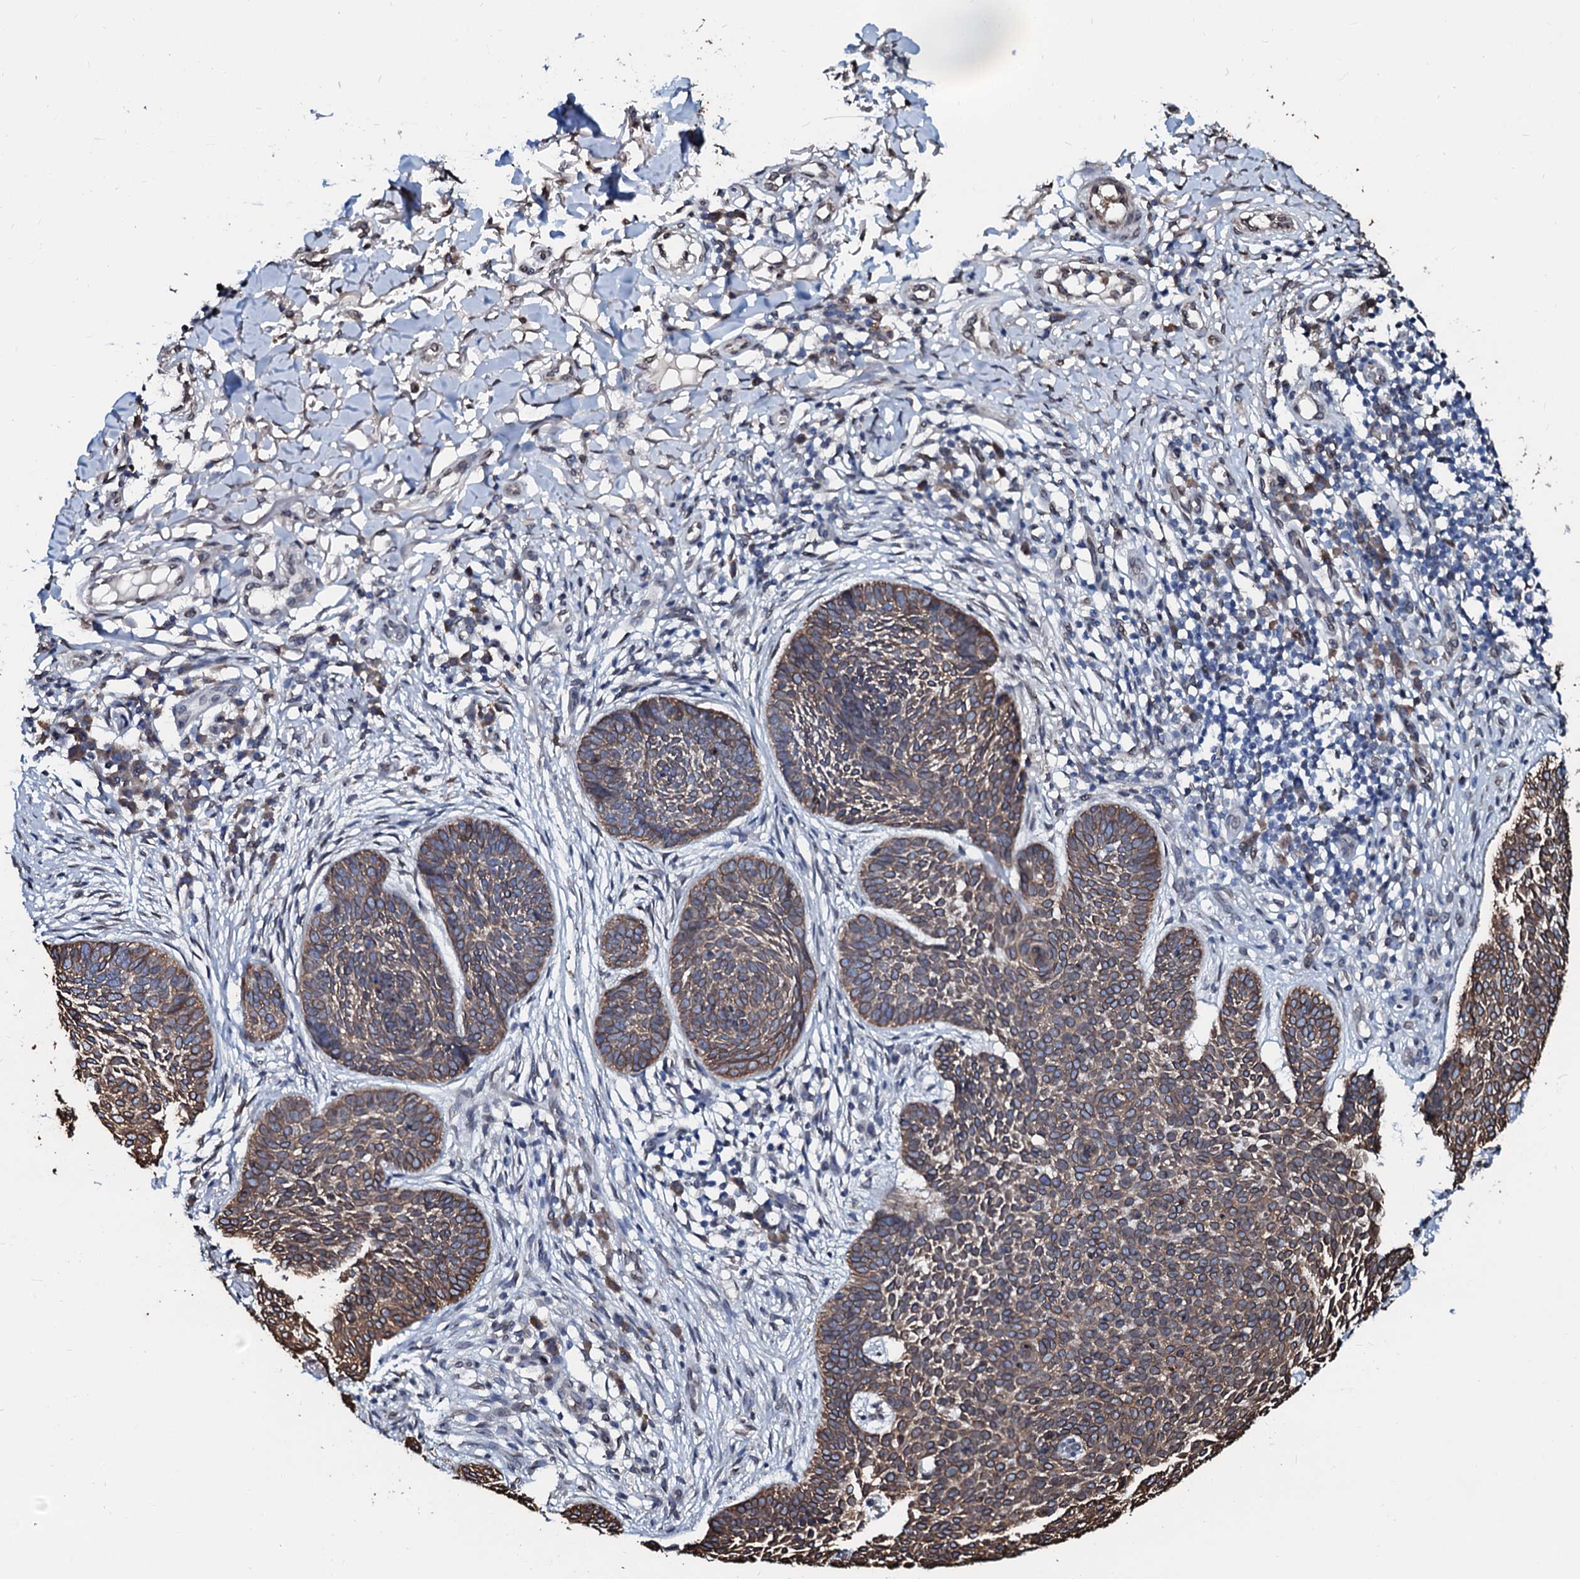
{"staining": {"intensity": "moderate", "quantity": ">75%", "location": "cytoplasmic/membranous"}, "tissue": "skin cancer", "cell_type": "Tumor cells", "image_type": "cancer", "snomed": [{"axis": "morphology", "description": "Basal cell carcinoma"}, {"axis": "topography", "description": "Skin"}], "caption": "A brown stain highlights moderate cytoplasmic/membranous positivity of a protein in skin basal cell carcinoma tumor cells. Nuclei are stained in blue.", "gene": "NRP2", "patient": {"sex": "female", "age": 64}}